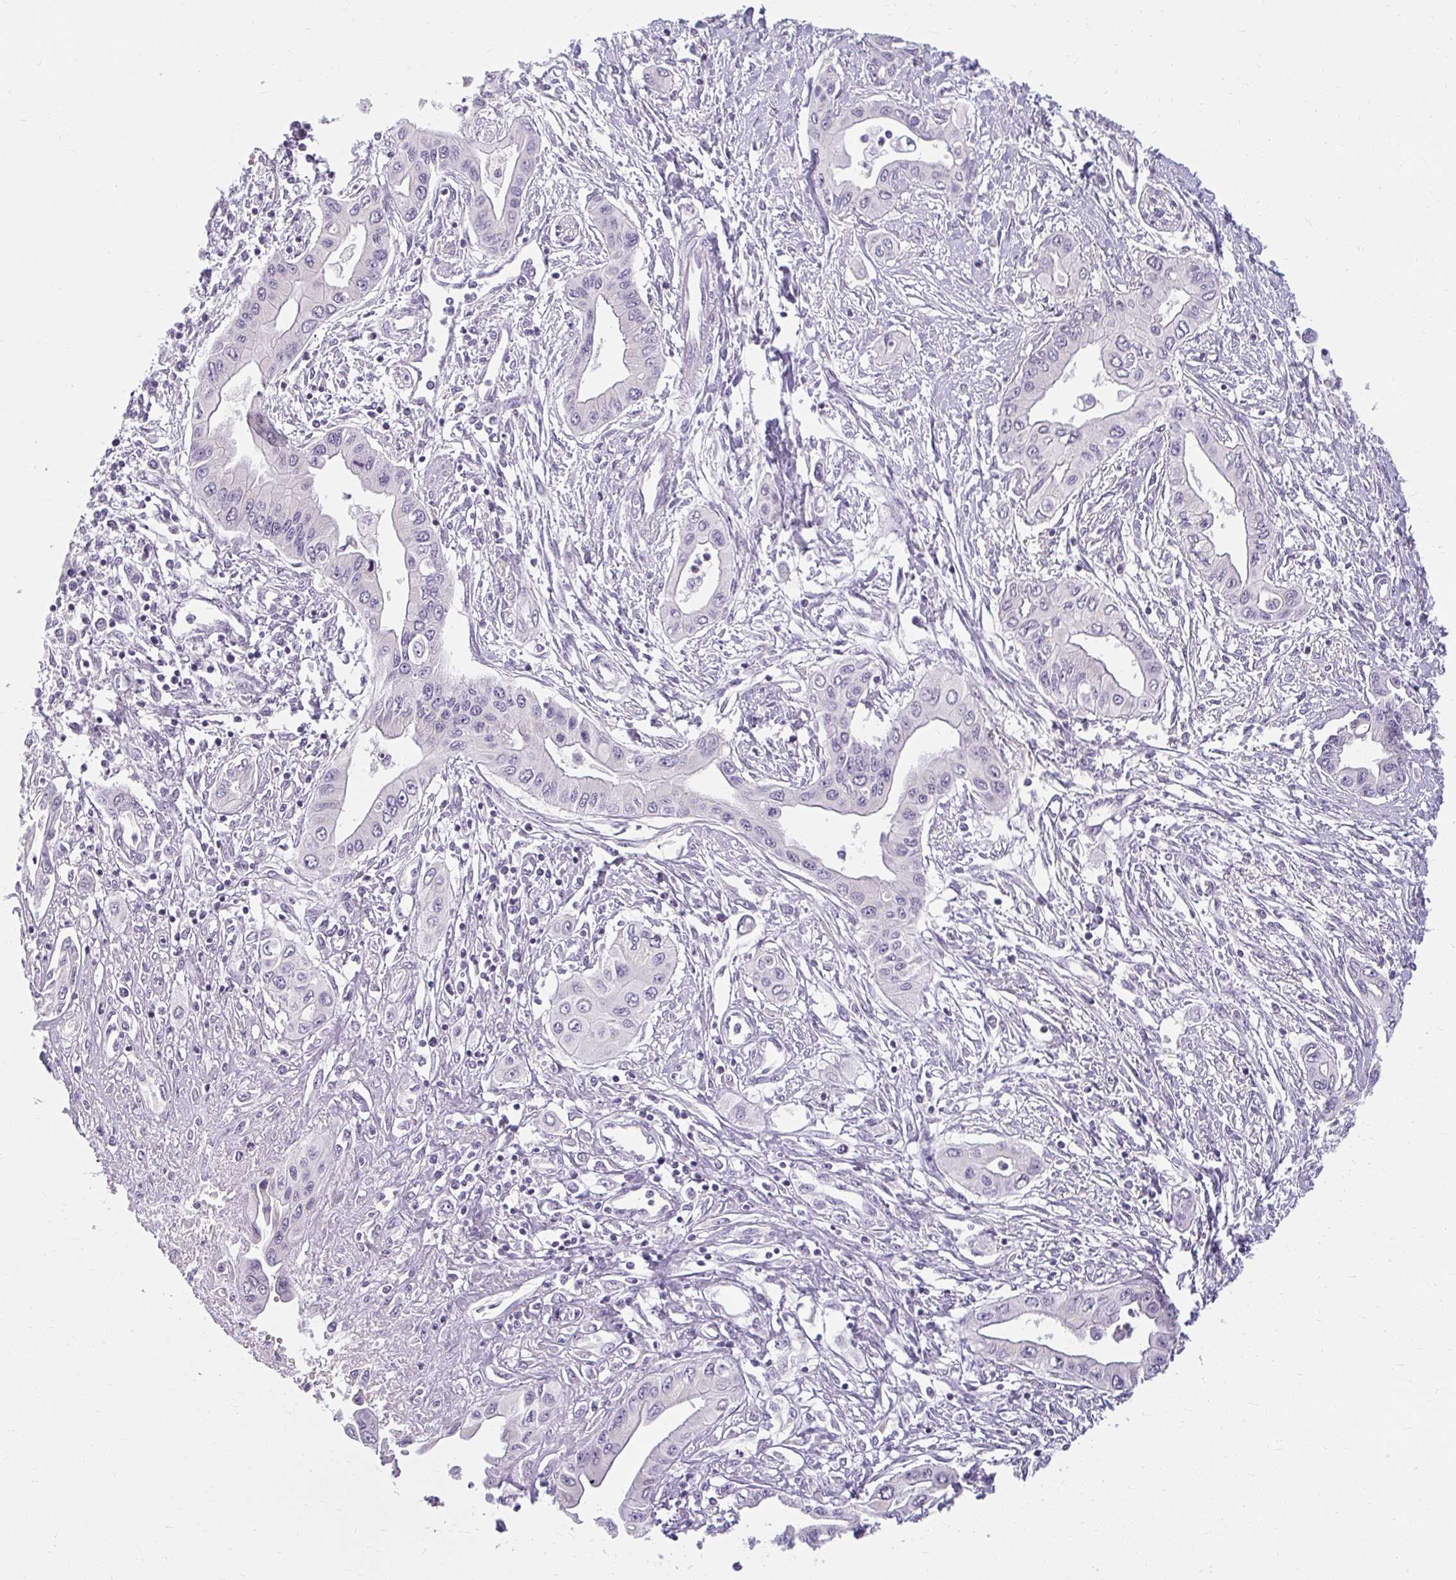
{"staining": {"intensity": "negative", "quantity": "none", "location": "none"}, "tissue": "pancreatic cancer", "cell_type": "Tumor cells", "image_type": "cancer", "snomed": [{"axis": "morphology", "description": "Adenocarcinoma, NOS"}, {"axis": "topography", "description": "Pancreas"}], "caption": "Pancreatic cancer stained for a protein using immunohistochemistry displays no positivity tumor cells.", "gene": "ZFYVE26", "patient": {"sex": "female", "age": 62}}